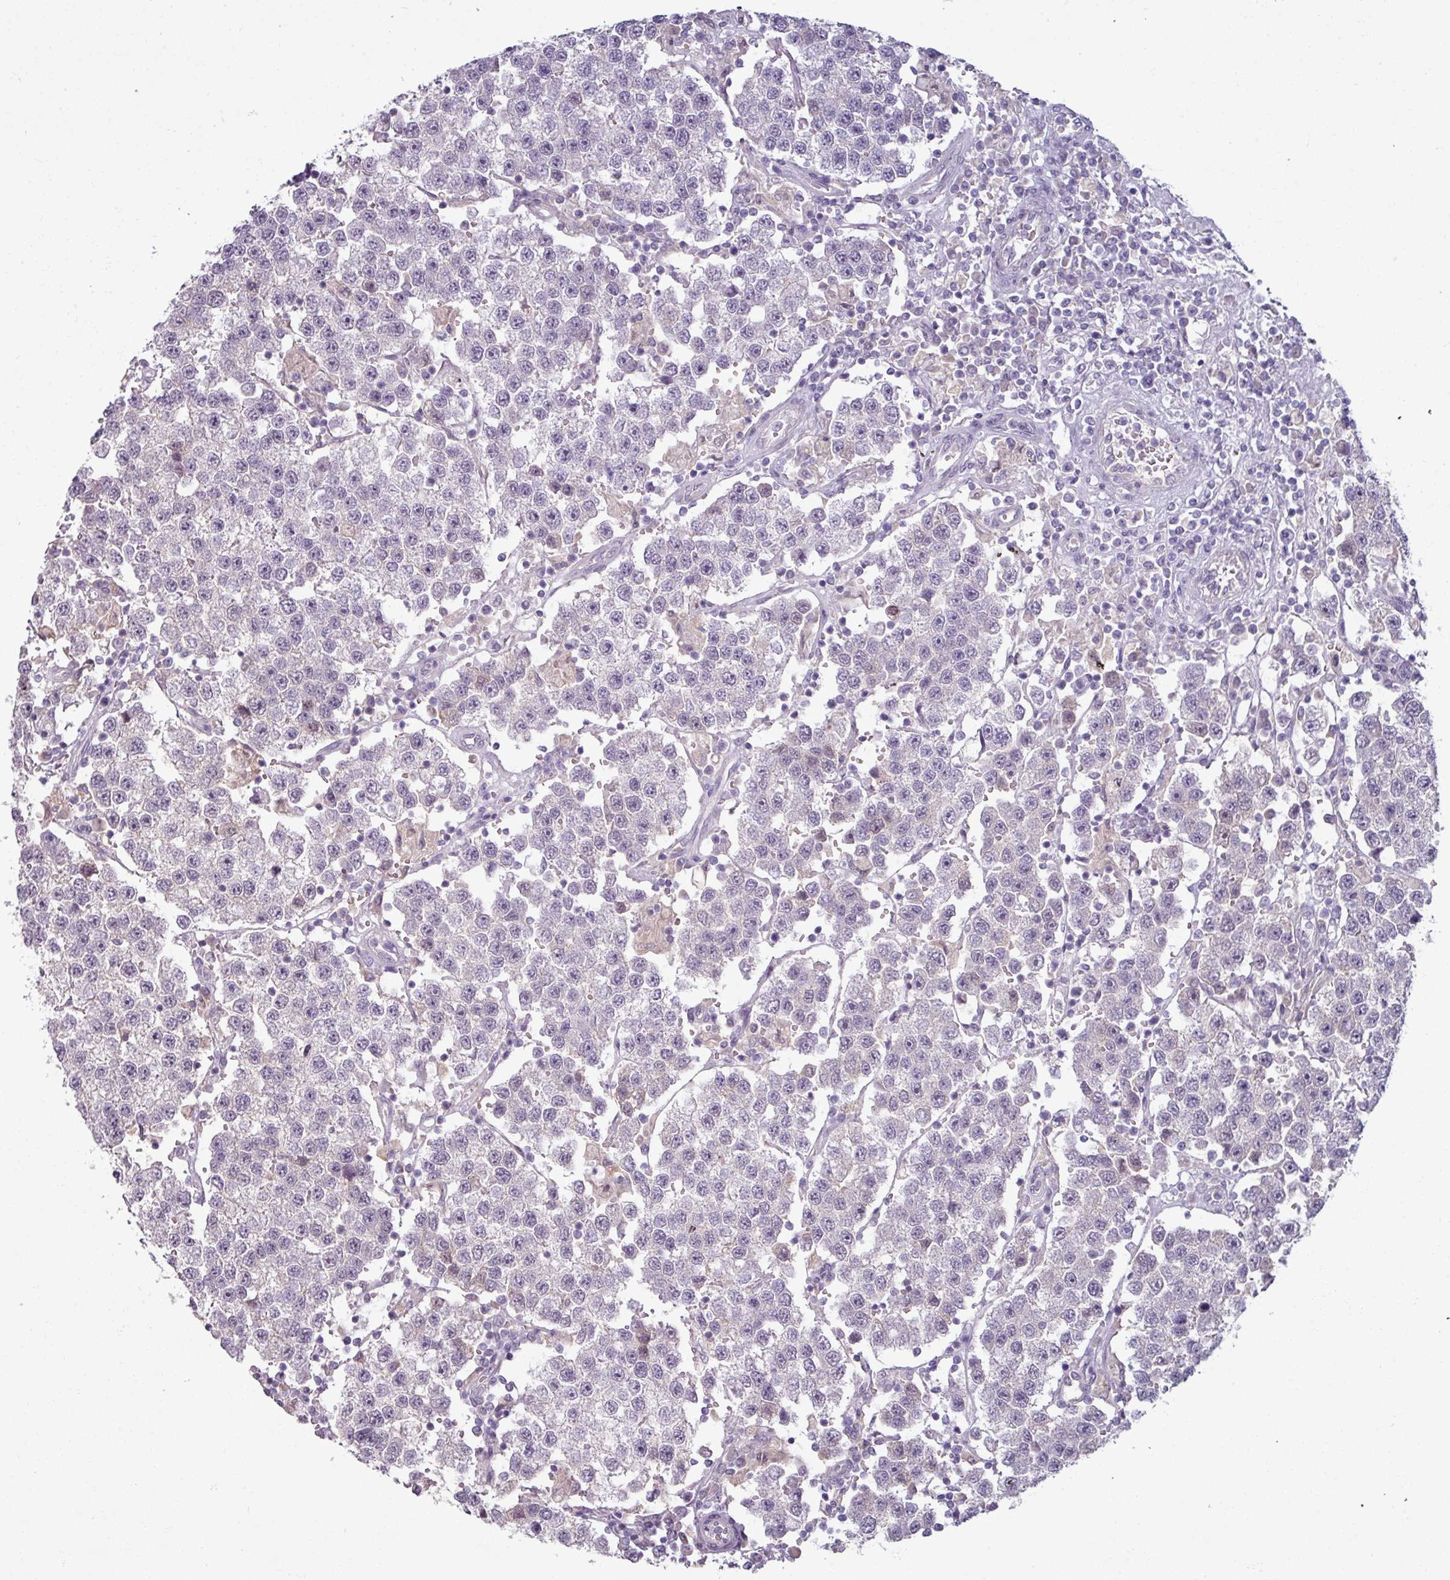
{"staining": {"intensity": "negative", "quantity": "none", "location": "none"}, "tissue": "testis cancer", "cell_type": "Tumor cells", "image_type": "cancer", "snomed": [{"axis": "morphology", "description": "Seminoma, NOS"}, {"axis": "topography", "description": "Testis"}], "caption": "Tumor cells show no significant positivity in testis seminoma. The staining is performed using DAB (3,3'-diaminobenzidine) brown chromogen with nuclei counter-stained in using hematoxylin.", "gene": "UVSSA", "patient": {"sex": "male", "age": 37}}